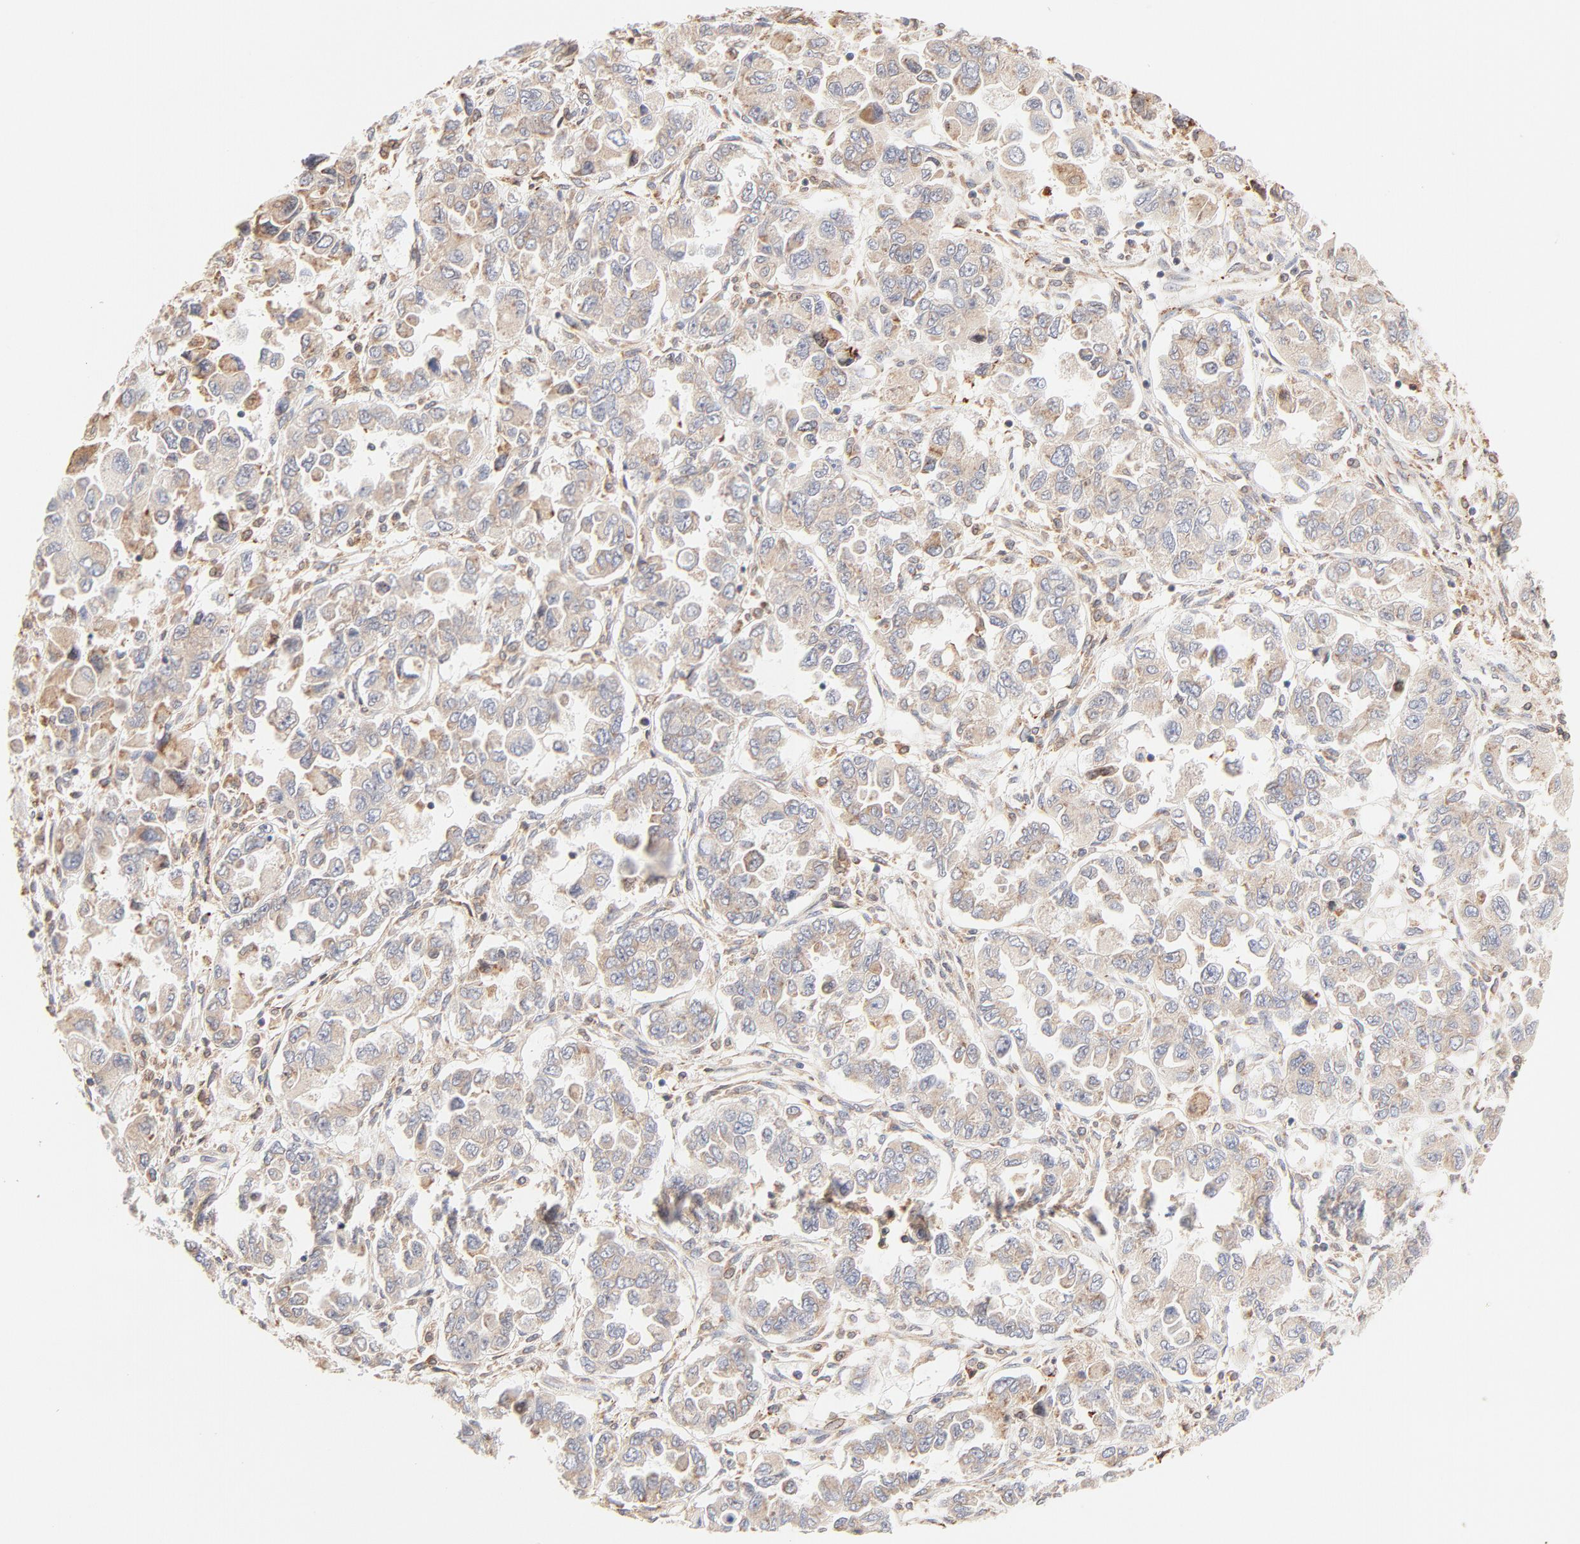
{"staining": {"intensity": "weak", "quantity": ">75%", "location": "cytoplasmic/membranous"}, "tissue": "ovarian cancer", "cell_type": "Tumor cells", "image_type": "cancer", "snomed": [{"axis": "morphology", "description": "Cystadenocarcinoma, serous, NOS"}, {"axis": "topography", "description": "Ovary"}], "caption": "DAB immunohistochemical staining of human ovarian cancer (serous cystadenocarcinoma) shows weak cytoplasmic/membranous protein expression in approximately >75% of tumor cells.", "gene": "PARP12", "patient": {"sex": "female", "age": 84}}